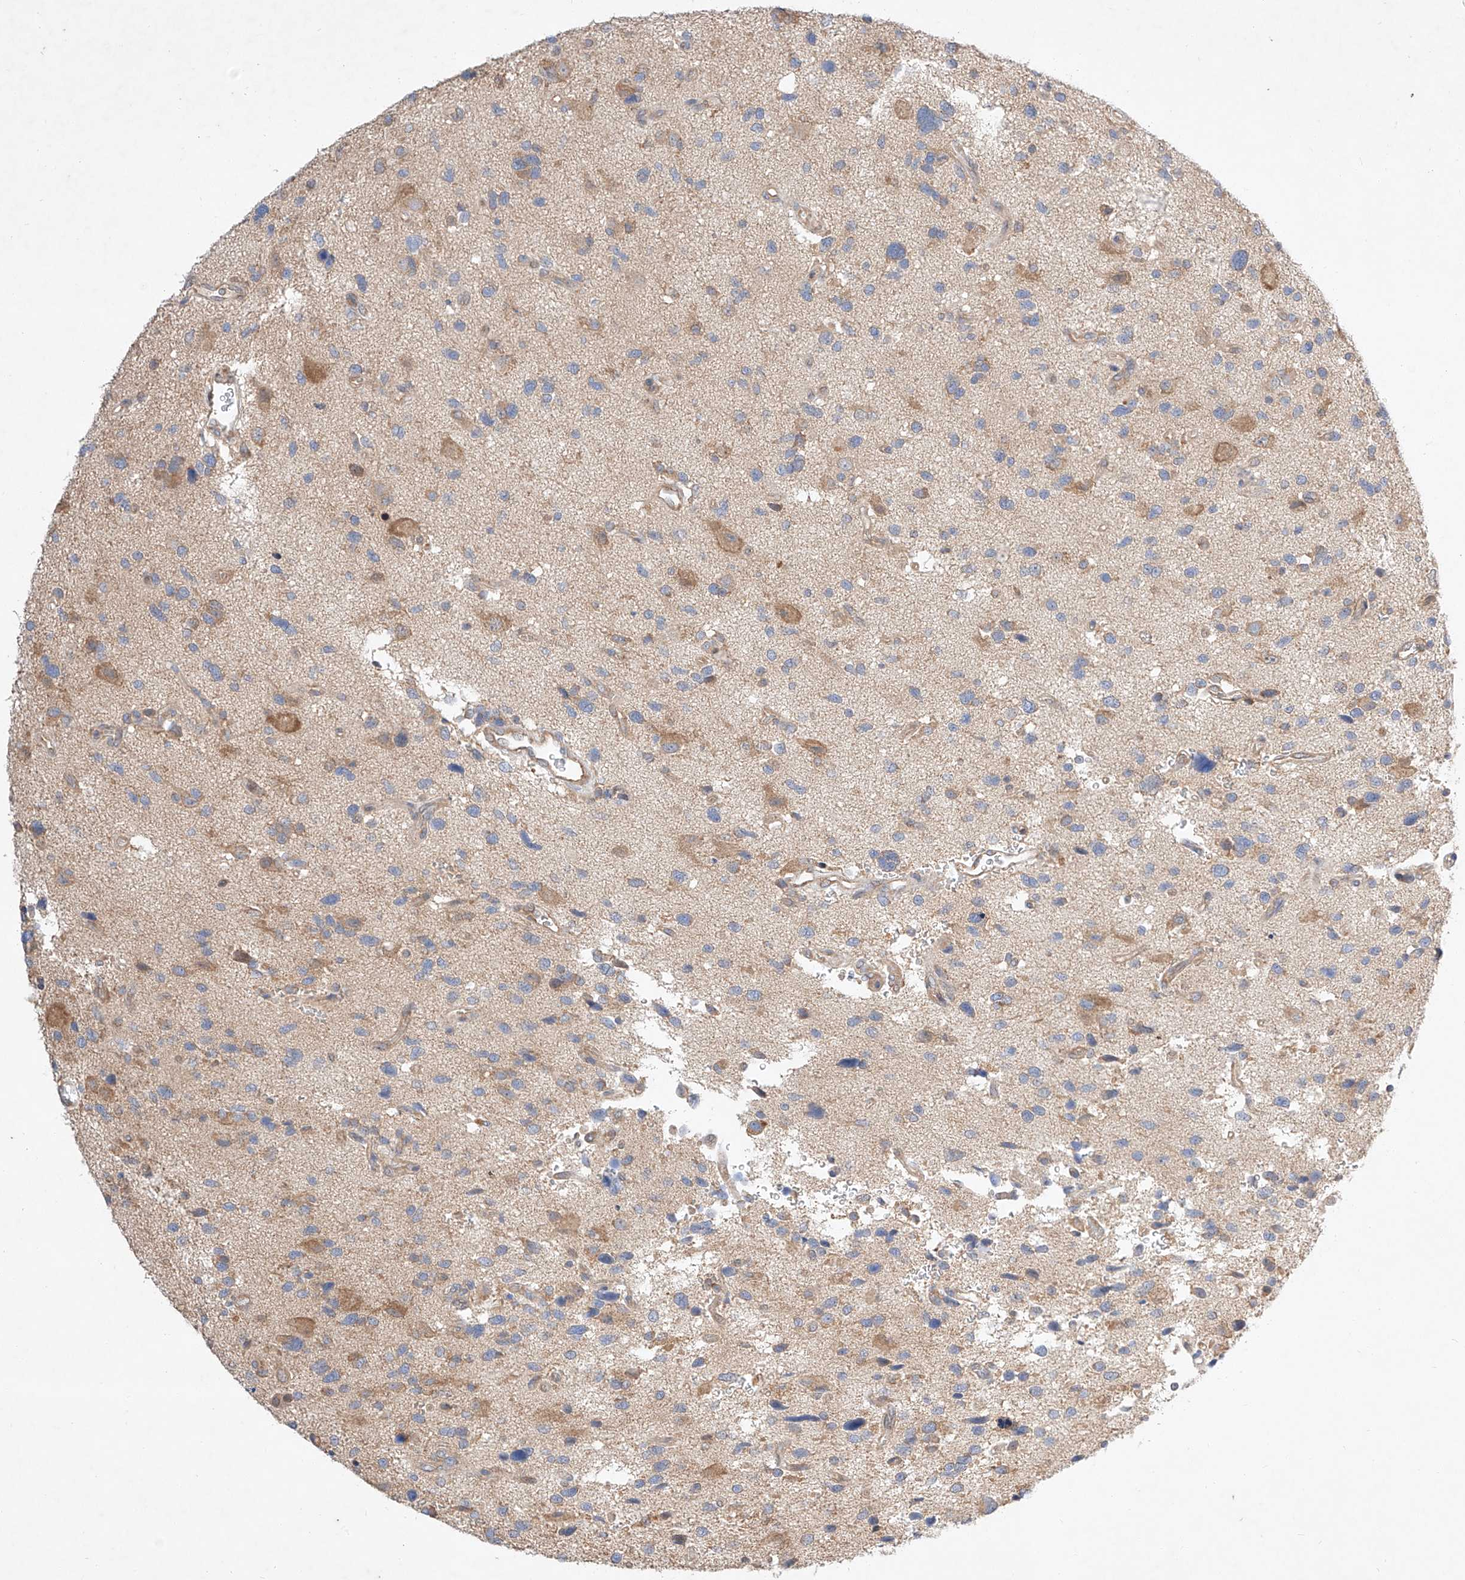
{"staining": {"intensity": "weak", "quantity": "<25%", "location": "cytoplasmic/membranous"}, "tissue": "glioma", "cell_type": "Tumor cells", "image_type": "cancer", "snomed": [{"axis": "morphology", "description": "Glioma, malignant, High grade"}, {"axis": "topography", "description": "Brain"}], "caption": "The micrograph displays no significant positivity in tumor cells of glioma.", "gene": "C6orf118", "patient": {"sex": "male", "age": 33}}